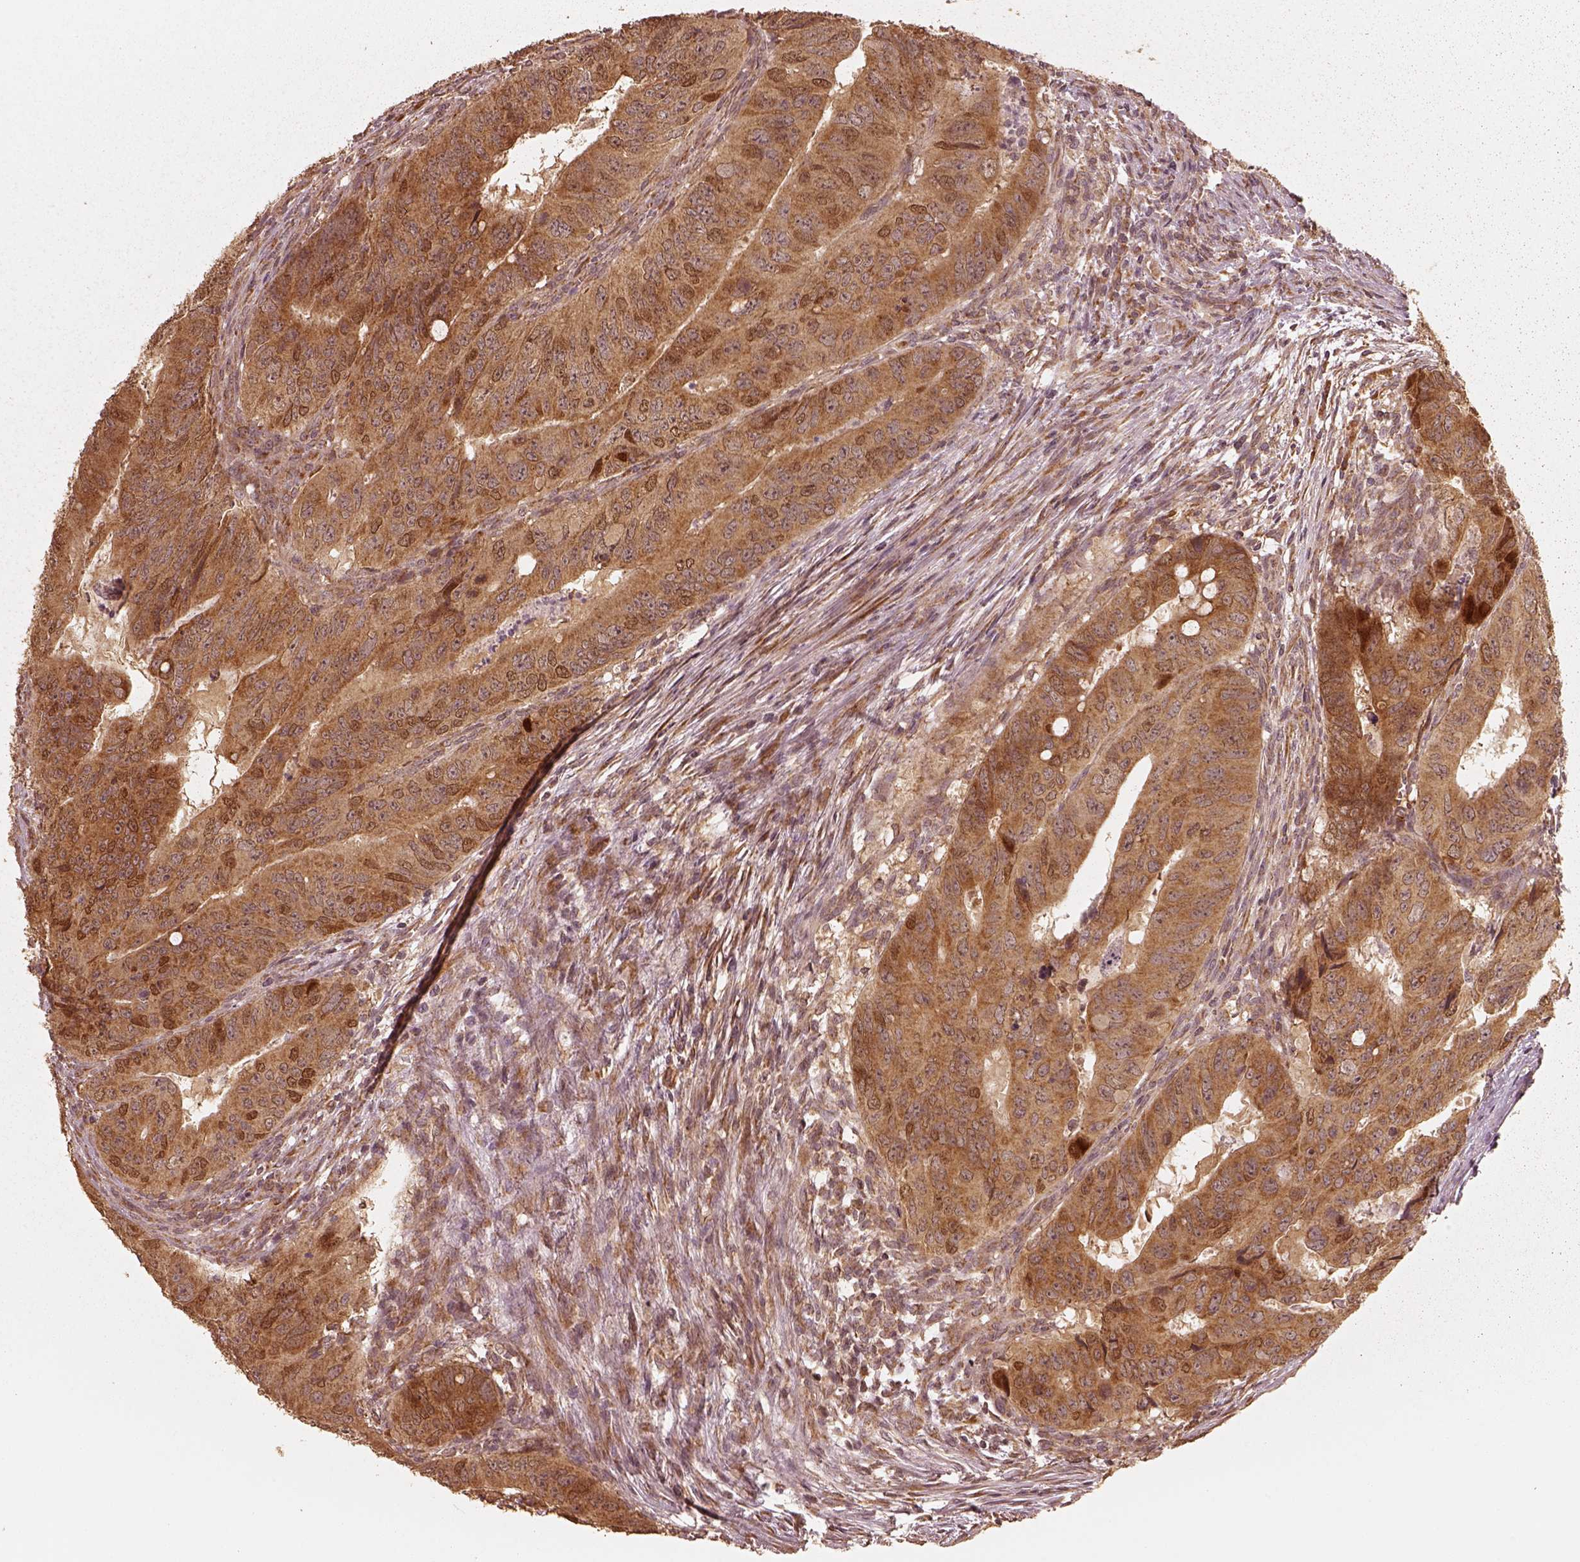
{"staining": {"intensity": "moderate", "quantity": ">75%", "location": "cytoplasmic/membranous"}, "tissue": "colorectal cancer", "cell_type": "Tumor cells", "image_type": "cancer", "snomed": [{"axis": "morphology", "description": "Adenocarcinoma, NOS"}, {"axis": "topography", "description": "Colon"}], "caption": "A brown stain labels moderate cytoplasmic/membranous expression of a protein in human adenocarcinoma (colorectal) tumor cells.", "gene": "DNAJC25", "patient": {"sex": "male", "age": 79}}